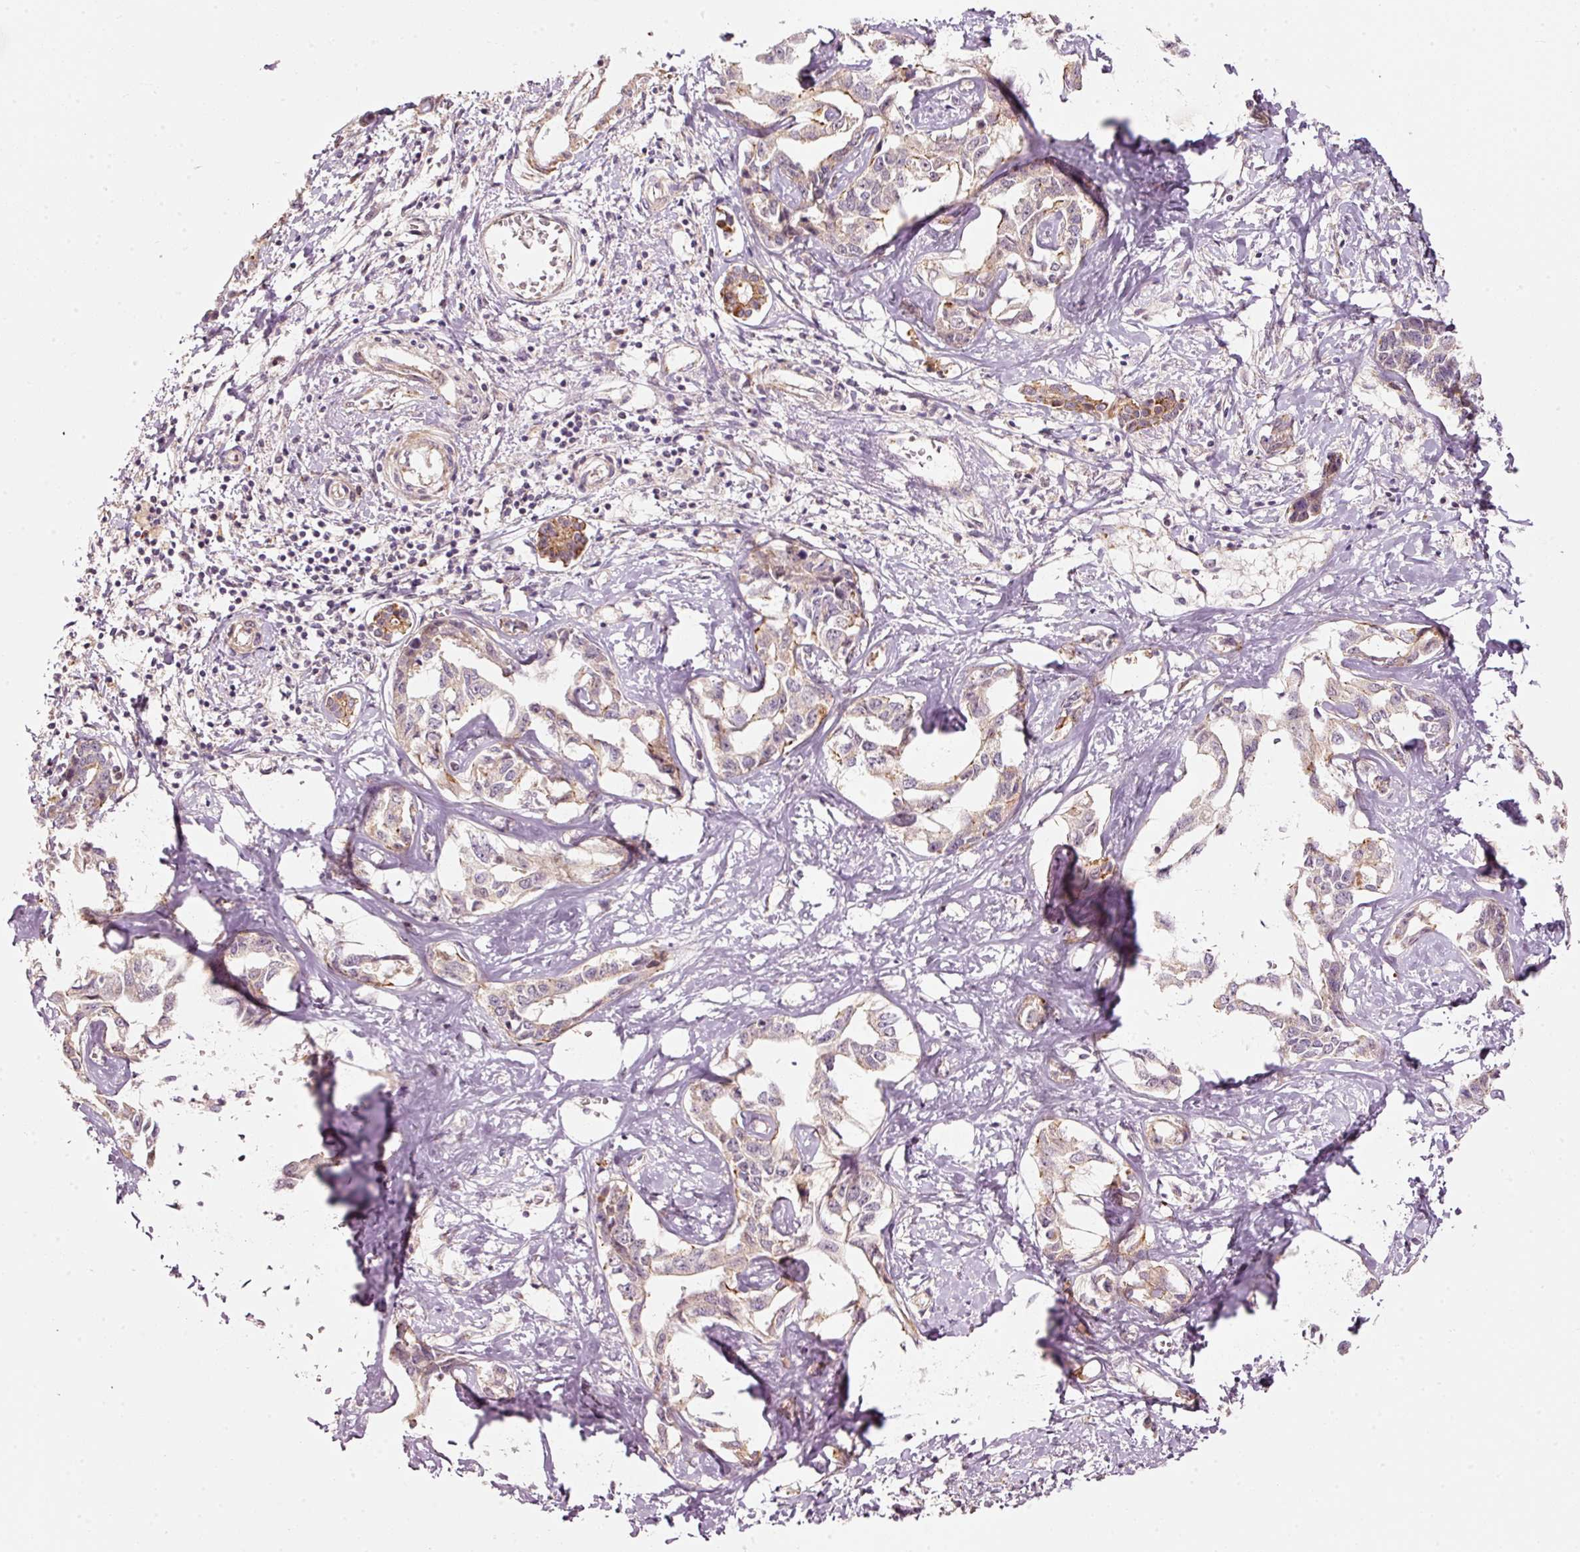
{"staining": {"intensity": "weak", "quantity": ">75%", "location": "cytoplasmic/membranous"}, "tissue": "liver cancer", "cell_type": "Tumor cells", "image_type": "cancer", "snomed": [{"axis": "morphology", "description": "Cholangiocarcinoma"}, {"axis": "topography", "description": "Liver"}], "caption": "Liver cancer stained for a protein (brown) displays weak cytoplasmic/membranous positive staining in approximately >75% of tumor cells.", "gene": "ARHGAP22", "patient": {"sex": "male", "age": 59}}